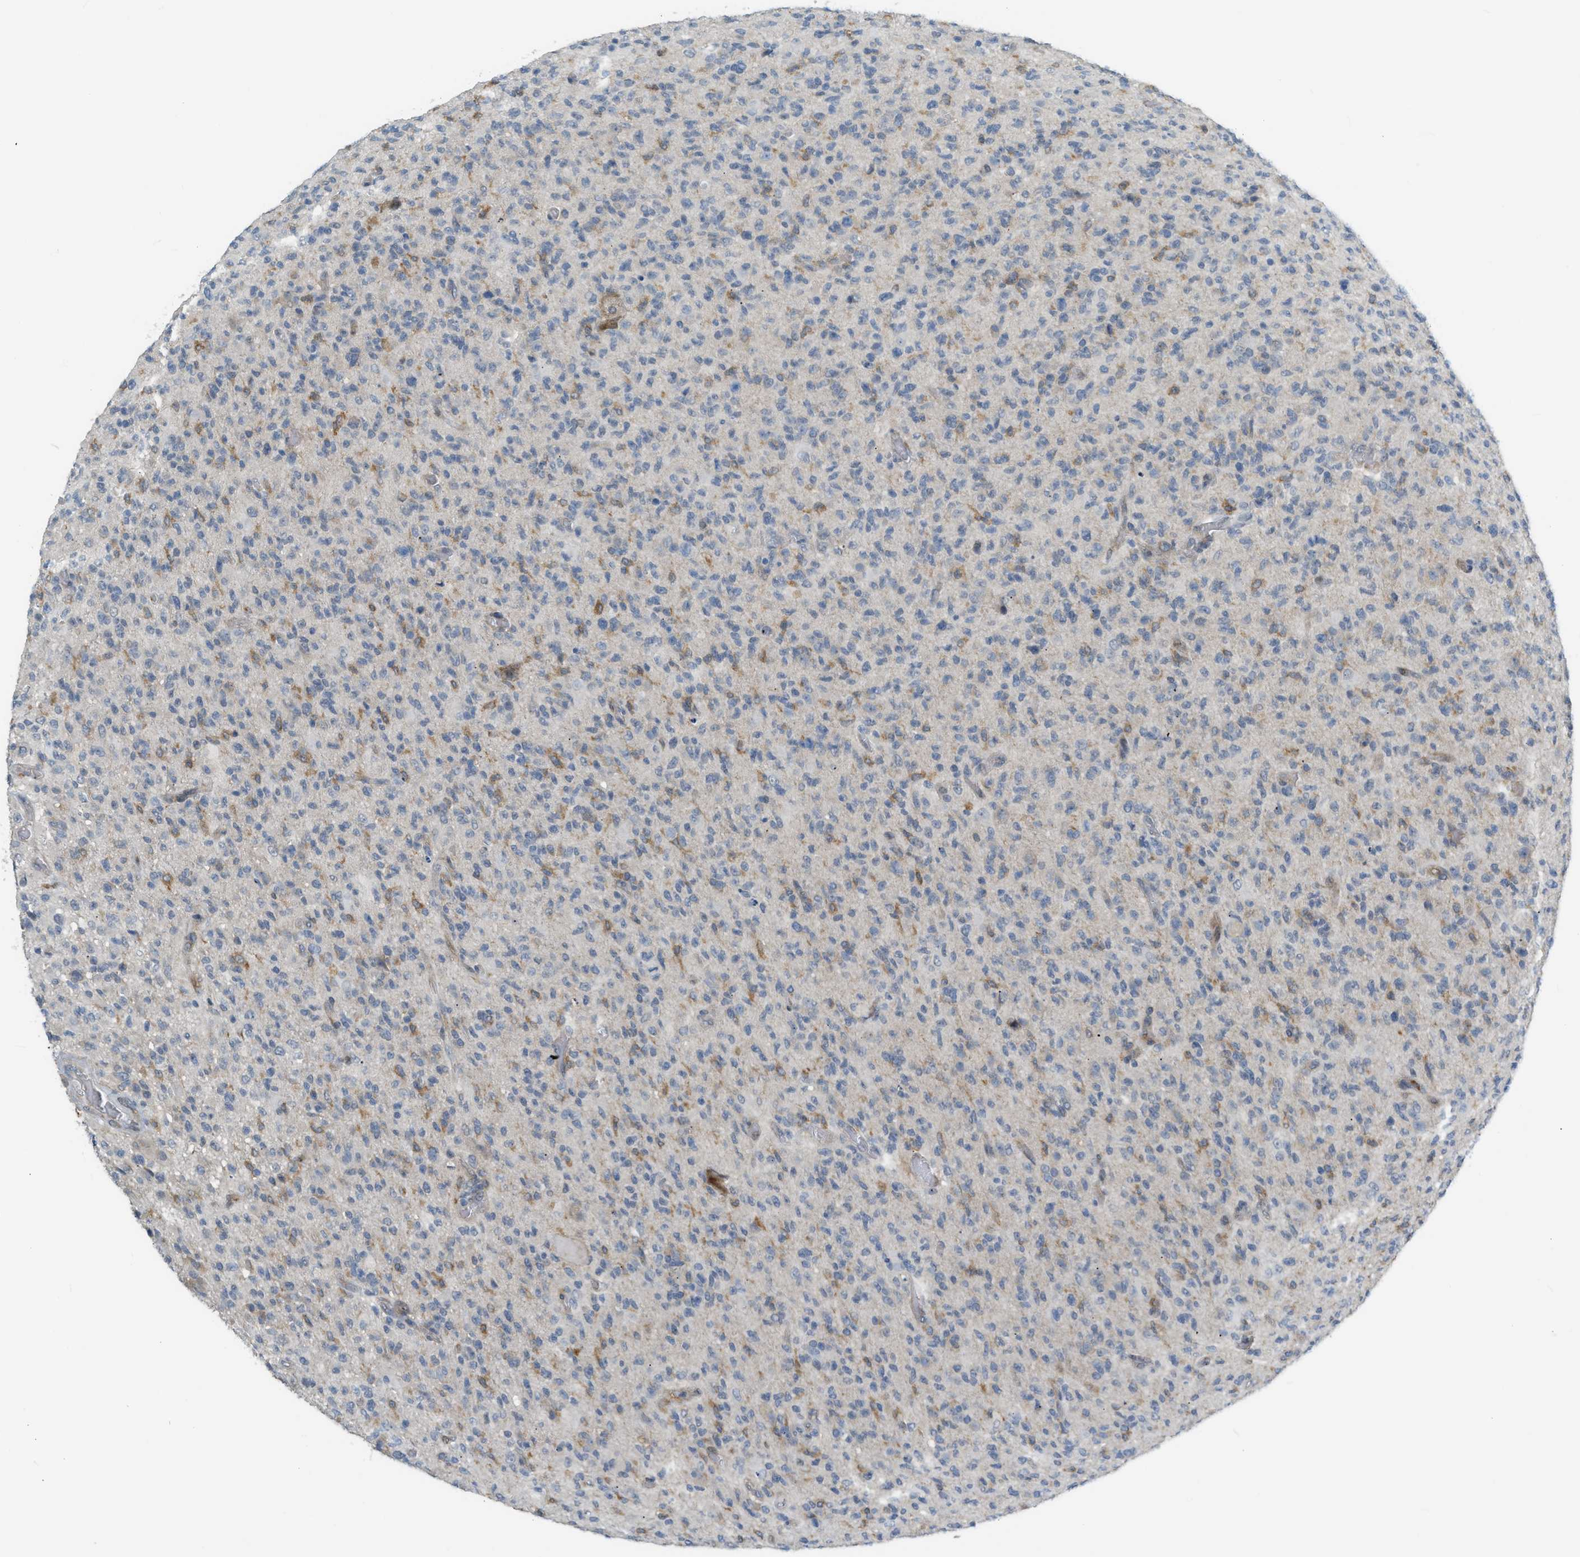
{"staining": {"intensity": "moderate", "quantity": "25%-75%", "location": "cytoplasmic/membranous"}, "tissue": "glioma", "cell_type": "Tumor cells", "image_type": "cancer", "snomed": [{"axis": "morphology", "description": "Glioma, malignant, High grade"}, {"axis": "topography", "description": "Brain"}], "caption": "The photomicrograph exhibits immunohistochemical staining of malignant glioma (high-grade). There is moderate cytoplasmic/membranous expression is appreciated in approximately 25%-75% of tumor cells.", "gene": "ZNF408", "patient": {"sex": "male", "age": 71}}